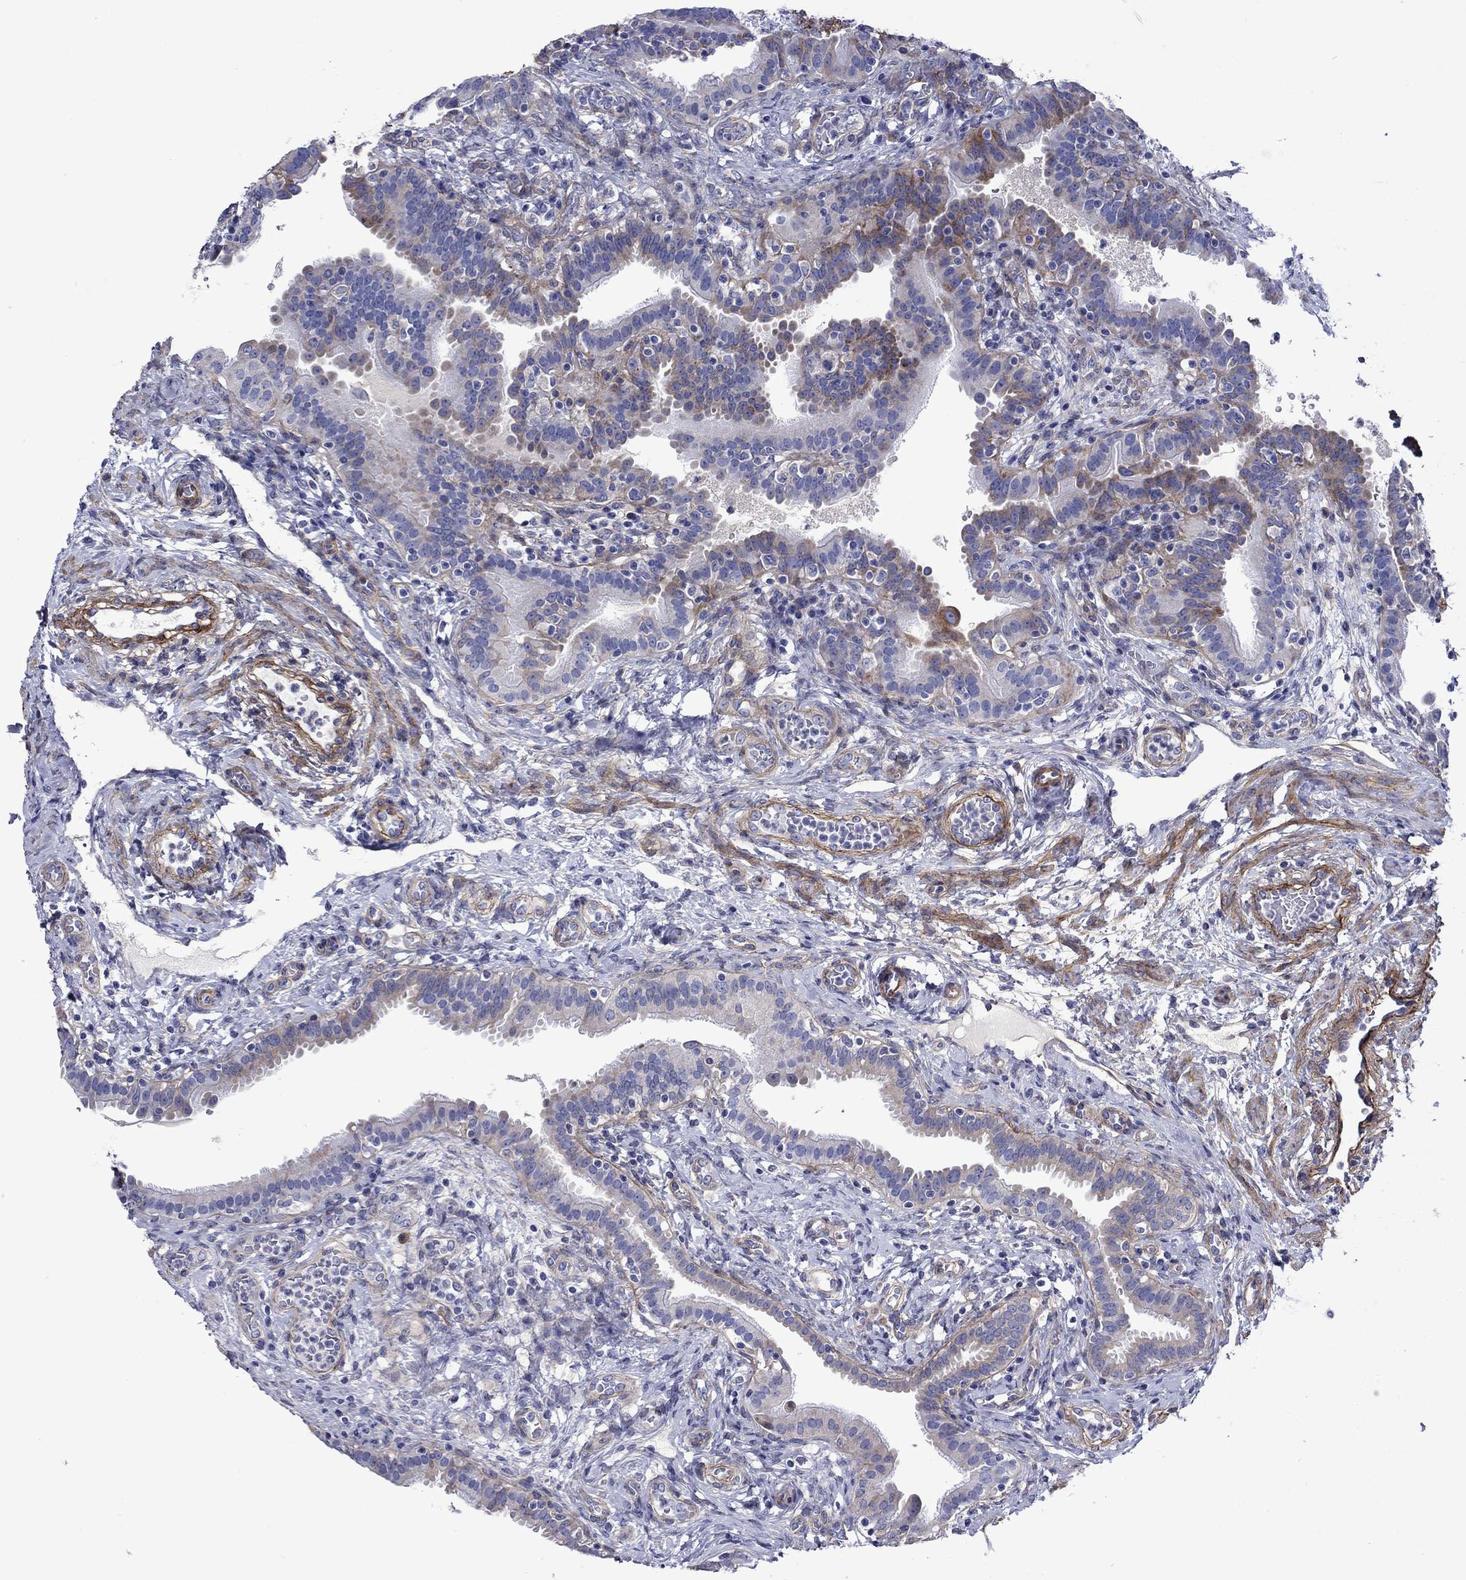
{"staining": {"intensity": "moderate", "quantity": "<25%", "location": "cytoplasmic/membranous"}, "tissue": "fallopian tube", "cell_type": "Glandular cells", "image_type": "normal", "snomed": [{"axis": "morphology", "description": "Normal tissue, NOS"}, {"axis": "topography", "description": "Fallopian tube"}, {"axis": "topography", "description": "Ovary"}], "caption": "This is a histology image of IHC staining of unremarkable fallopian tube, which shows moderate positivity in the cytoplasmic/membranous of glandular cells.", "gene": "HSPG2", "patient": {"sex": "female", "age": 41}}